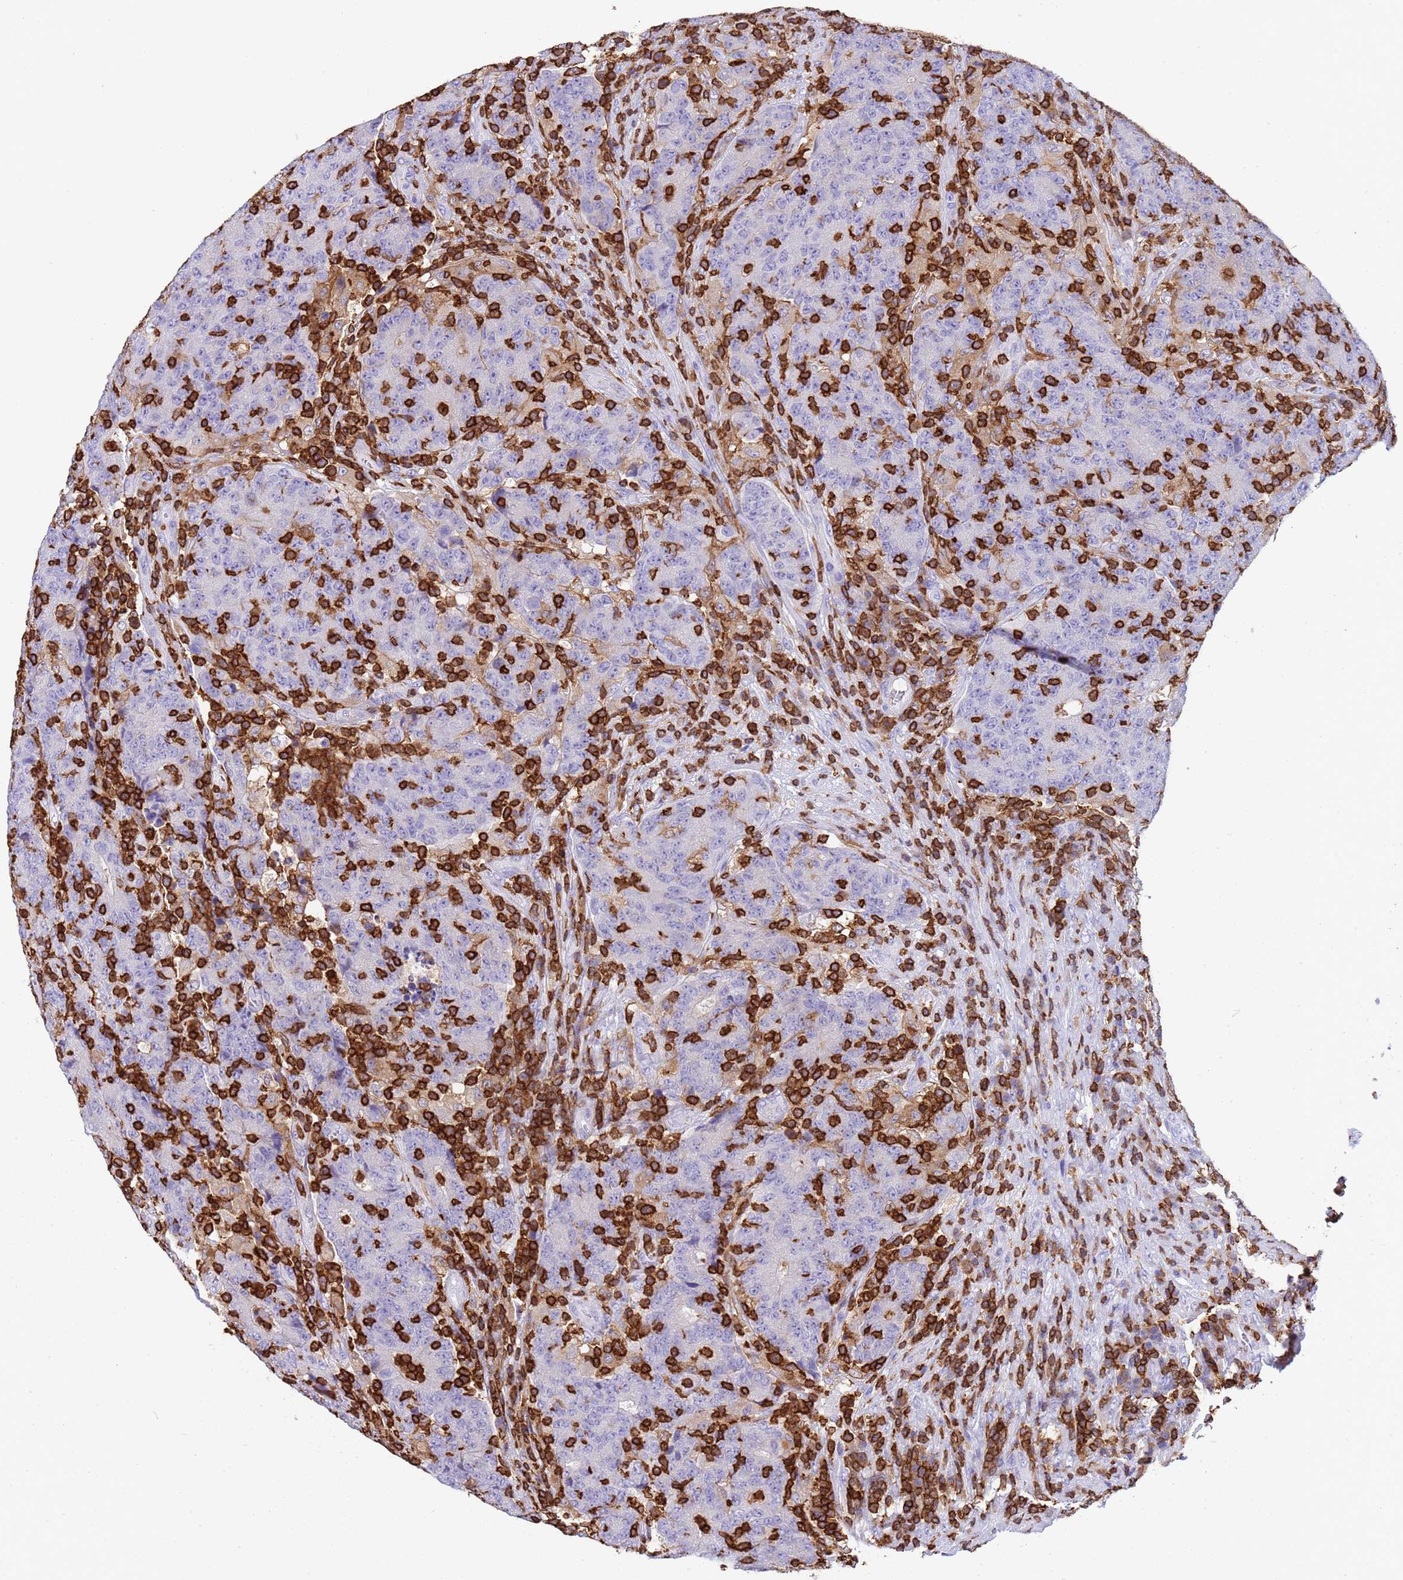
{"staining": {"intensity": "negative", "quantity": "none", "location": "none"}, "tissue": "colorectal cancer", "cell_type": "Tumor cells", "image_type": "cancer", "snomed": [{"axis": "morphology", "description": "Adenocarcinoma, NOS"}, {"axis": "topography", "description": "Colon"}], "caption": "Immunohistochemistry photomicrograph of neoplastic tissue: human colorectal cancer stained with DAB (3,3'-diaminobenzidine) exhibits no significant protein staining in tumor cells.", "gene": "IRF5", "patient": {"sex": "female", "age": 75}}